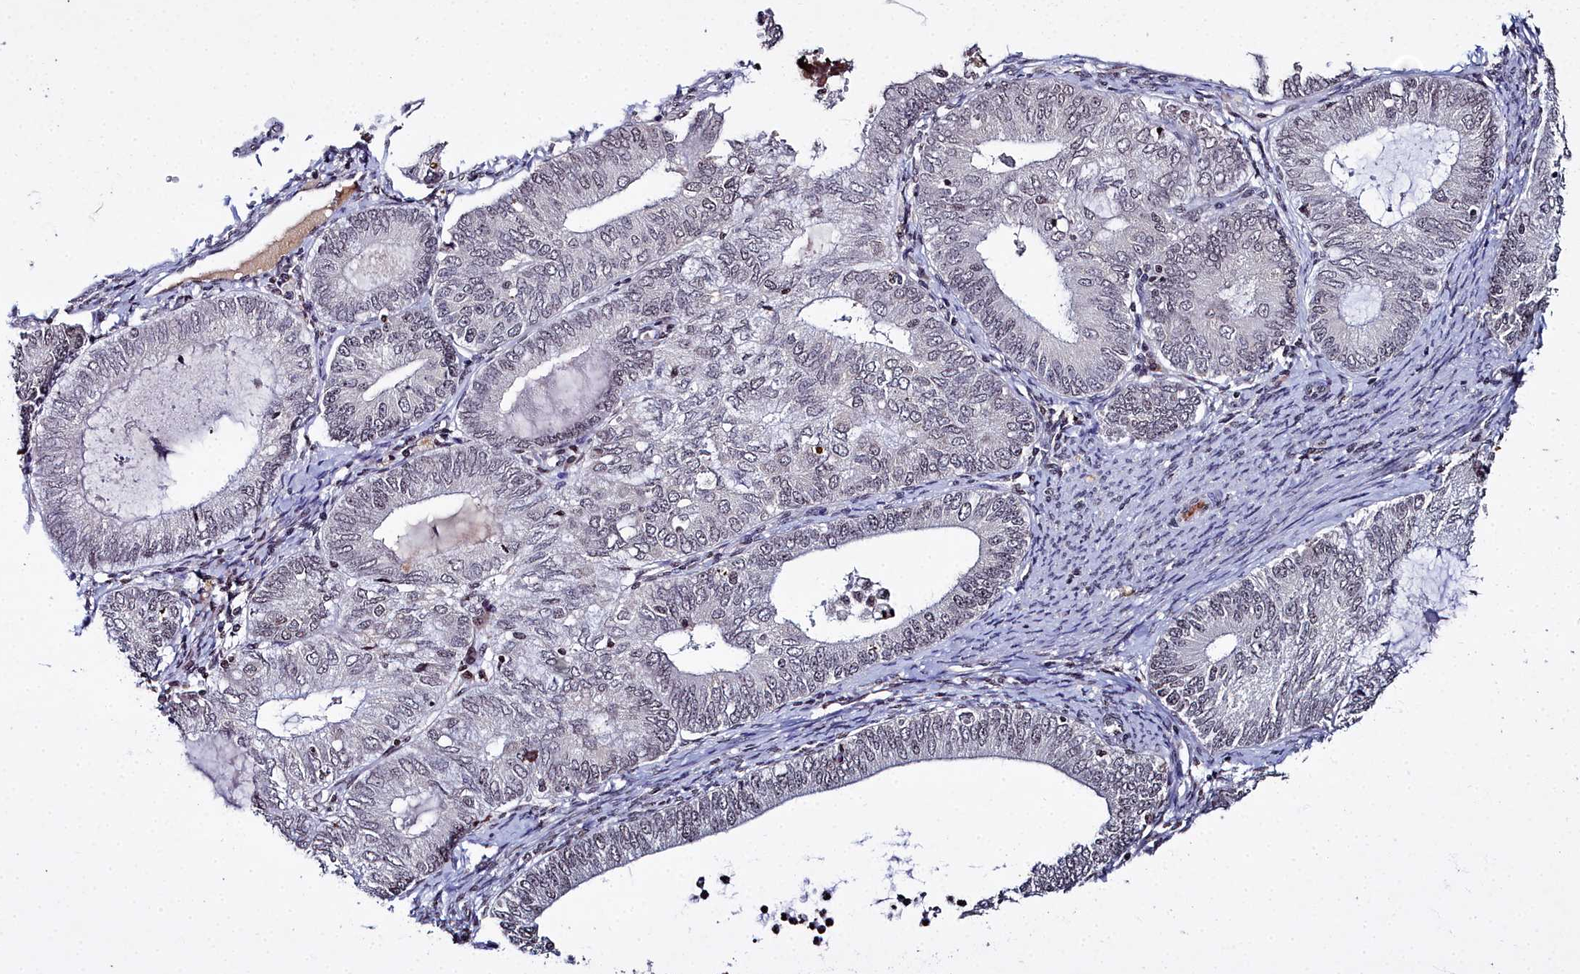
{"staining": {"intensity": "negative", "quantity": "none", "location": "none"}, "tissue": "endometrial cancer", "cell_type": "Tumor cells", "image_type": "cancer", "snomed": [{"axis": "morphology", "description": "Adenocarcinoma, NOS"}, {"axis": "topography", "description": "Endometrium"}], "caption": "Immunohistochemistry (IHC) photomicrograph of neoplastic tissue: endometrial adenocarcinoma stained with DAB (3,3'-diaminobenzidine) reveals no significant protein expression in tumor cells. (Stains: DAB (3,3'-diaminobenzidine) immunohistochemistry (IHC) with hematoxylin counter stain, Microscopy: brightfield microscopy at high magnification).", "gene": "FZD4", "patient": {"sex": "female", "age": 68}}